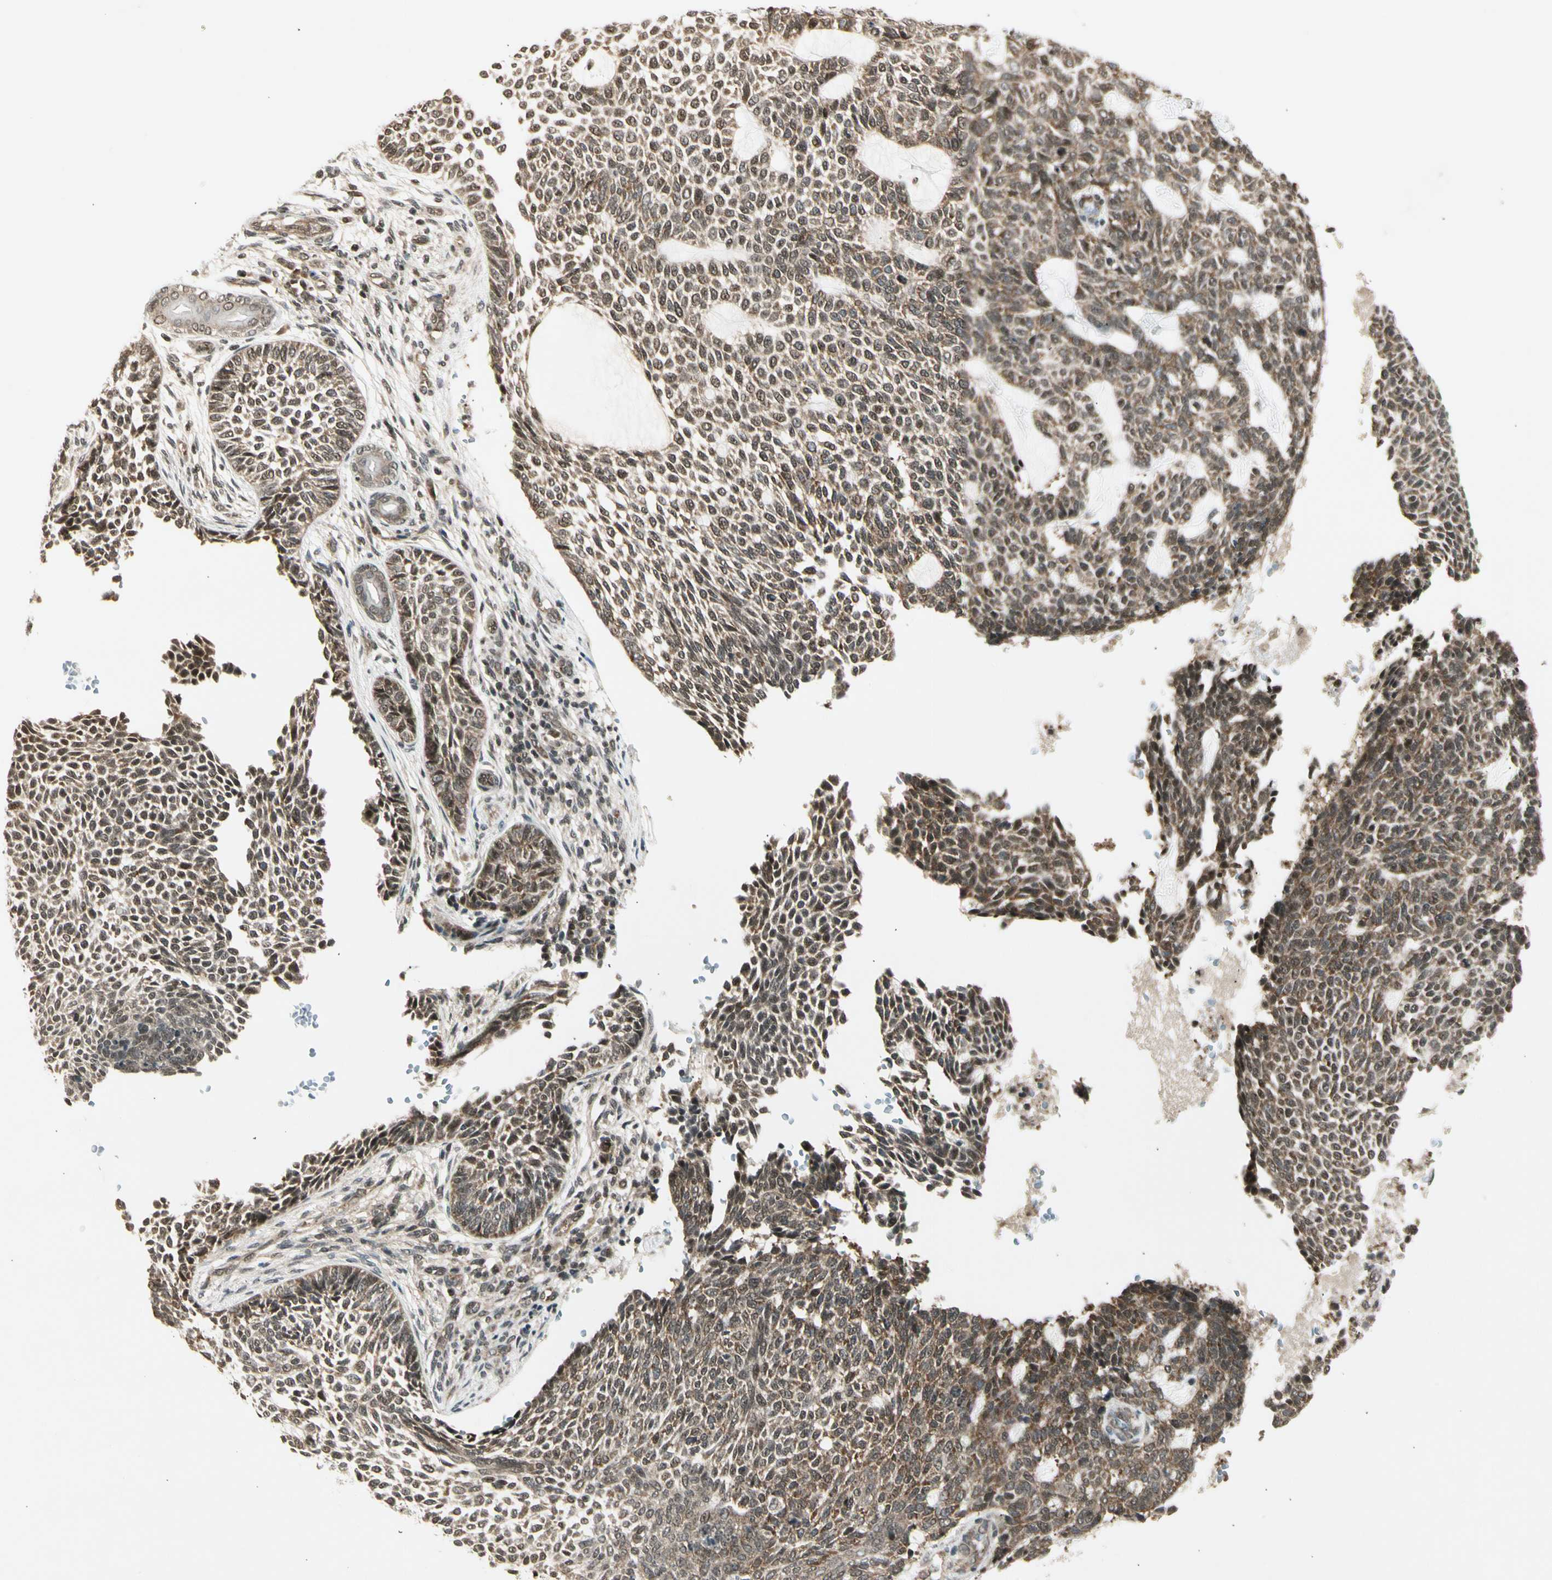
{"staining": {"intensity": "moderate", "quantity": ">75%", "location": "cytoplasmic/membranous"}, "tissue": "skin cancer", "cell_type": "Tumor cells", "image_type": "cancer", "snomed": [{"axis": "morphology", "description": "Basal cell carcinoma"}, {"axis": "topography", "description": "Skin"}], "caption": "Immunohistochemical staining of basal cell carcinoma (skin) demonstrates medium levels of moderate cytoplasmic/membranous protein positivity in approximately >75% of tumor cells.", "gene": "SMN2", "patient": {"sex": "male", "age": 87}}